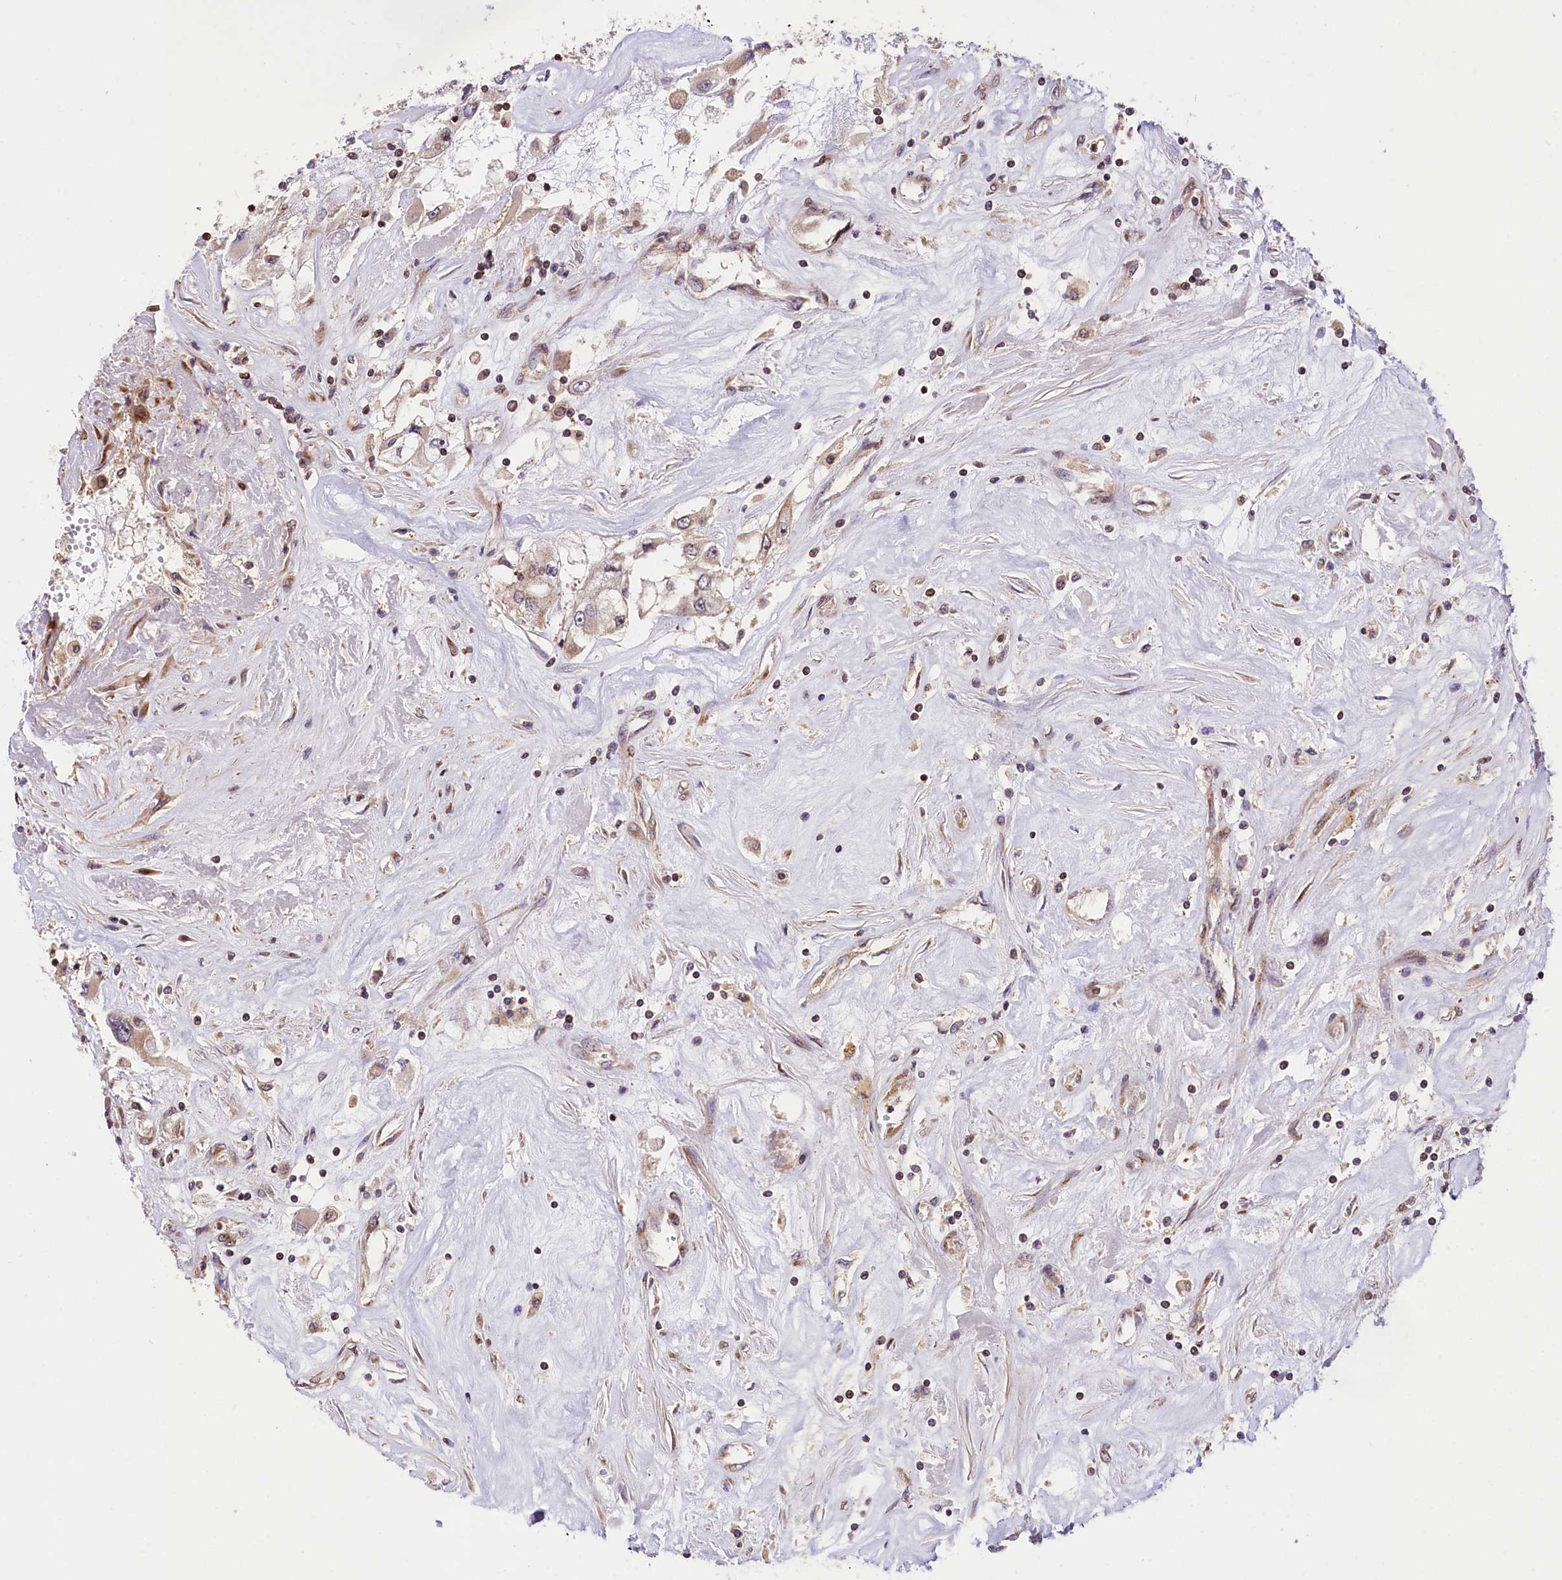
{"staining": {"intensity": "negative", "quantity": "none", "location": "none"}, "tissue": "renal cancer", "cell_type": "Tumor cells", "image_type": "cancer", "snomed": [{"axis": "morphology", "description": "Adenocarcinoma, NOS"}, {"axis": "topography", "description": "Kidney"}], "caption": "A micrograph of renal adenocarcinoma stained for a protein reveals no brown staining in tumor cells.", "gene": "CHORDC1", "patient": {"sex": "female", "age": 52}}